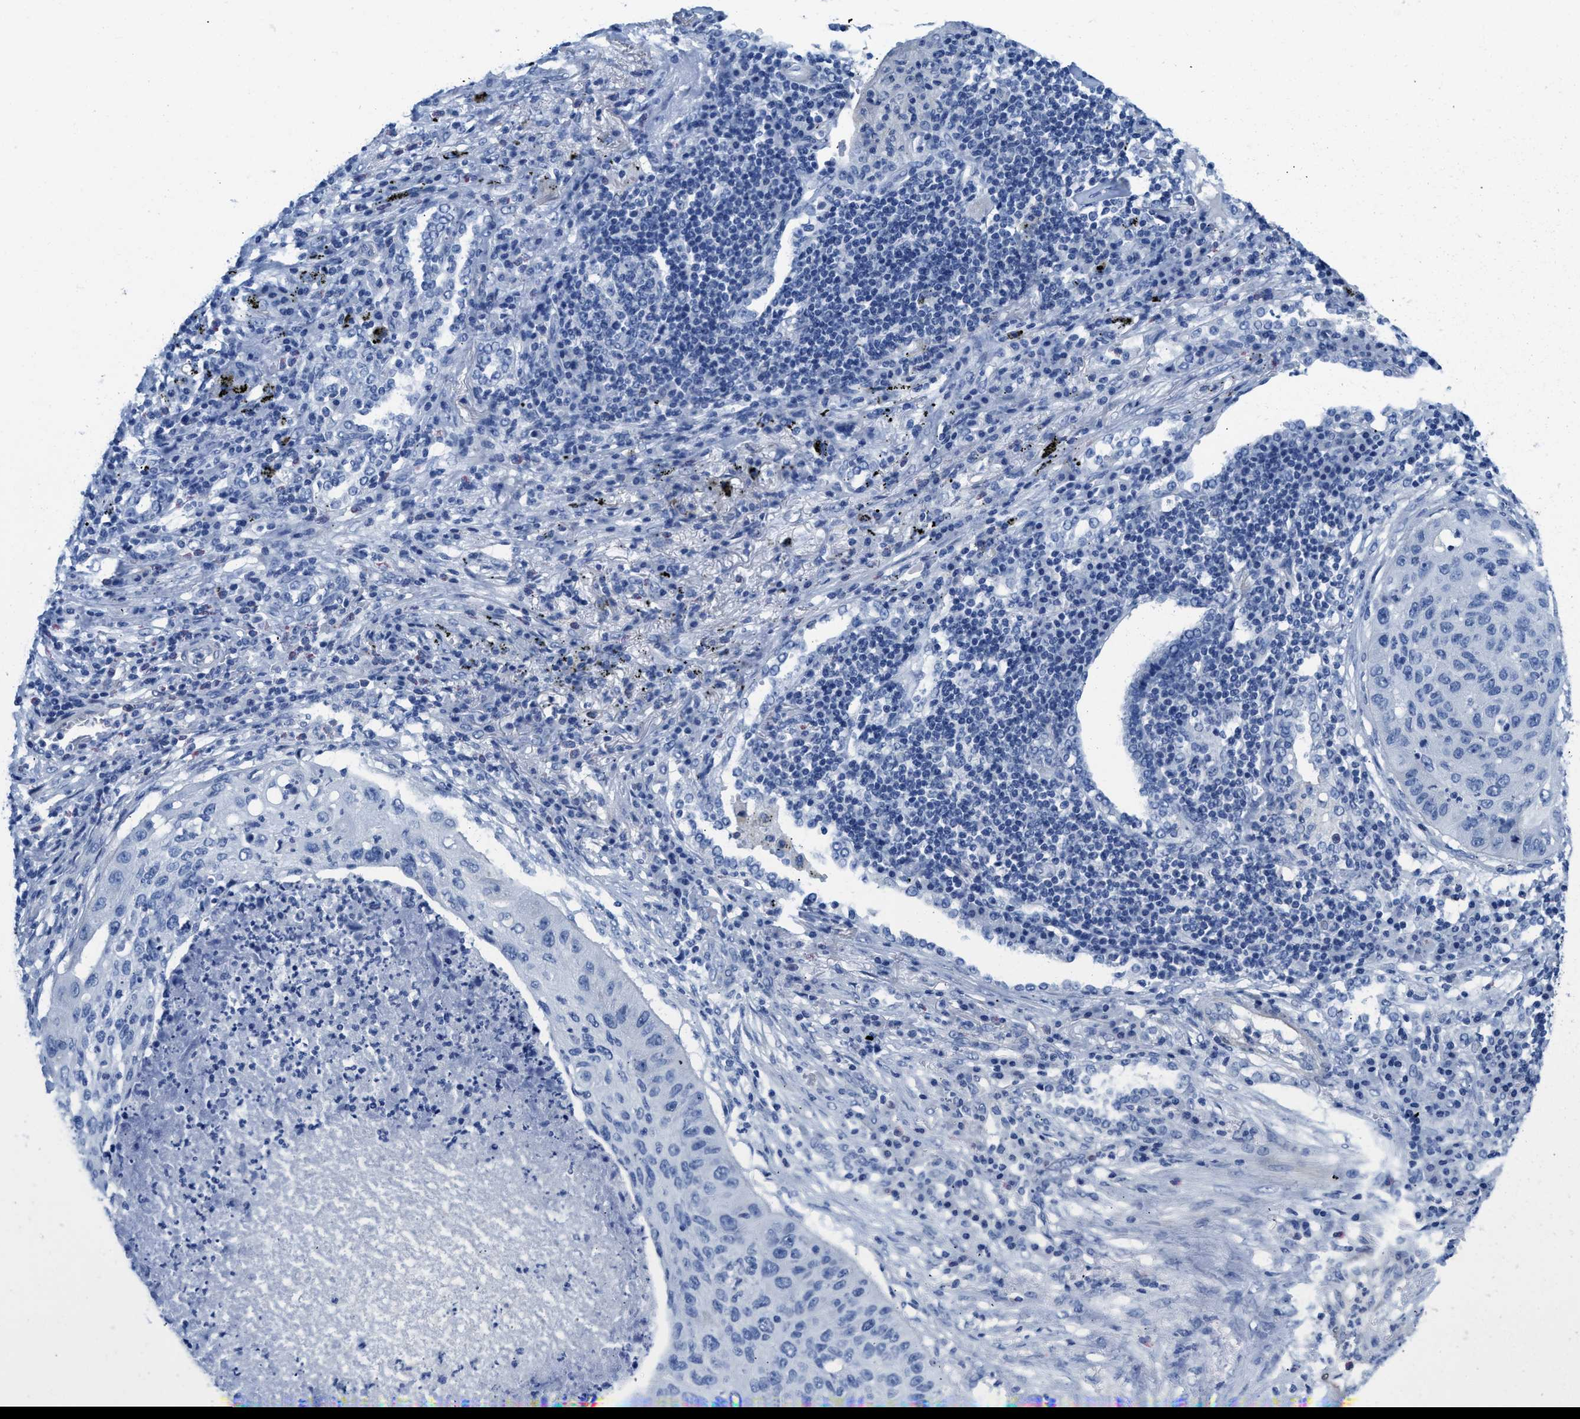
{"staining": {"intensity": "negative", "quantity": "none", "location": "none"}, "tissue": "lung cancer", "cell_type": "Tumor cells", "image_type": "cancer", "snomed": [{"axis": "morphology", "description": "Squamous cell carcinoma, NOS"}, {"axis": "topography", "description": "Lung"}], "caption": "Lung cancer (squamous cell carcinoma) was stained to show a protein in brown. There is no significant expression in tumor cells.", "gene": "NKAIN3", "patient": {"sex": "female", "age": 63}}